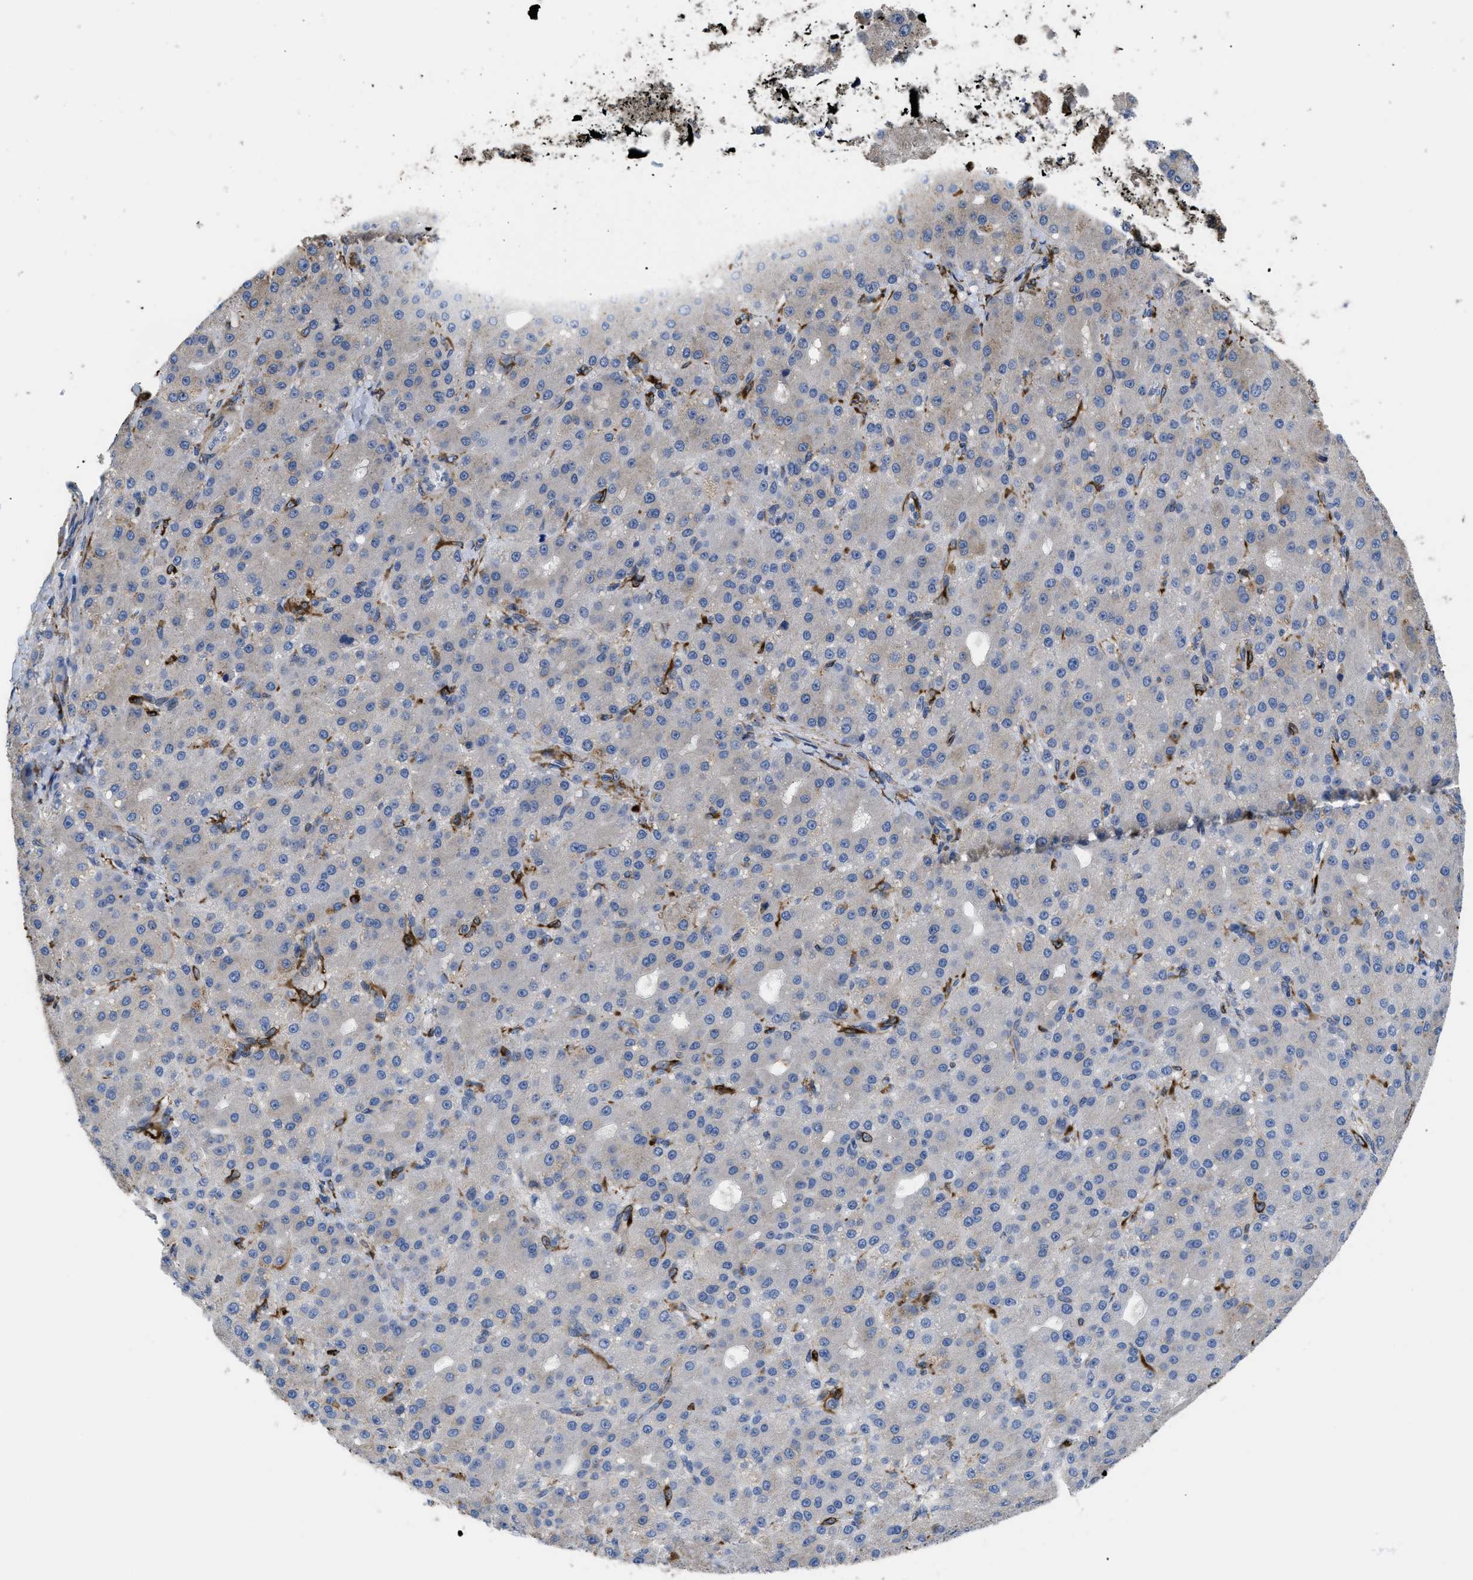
{"staining": {"intensity": "weak", "quantity": "<25%", "location": "cytoplasmic/membranous"}, "tissue": "liver cancer", "cell_type": "Tumor cells", "image_type": "cancer", "snomed": [{"axis": "morphology", "description": "Carcinoma, Hepatocellular, NOS"}, {"axis": "topography", "description": "Liver"}], "caption": "The histopathology image demonstrates no significant expression in tumor cells of liver cancer (hepatocellular carcinoma).", "gene": "SQLE", "patient": {"sex": "male", "age": 67}}